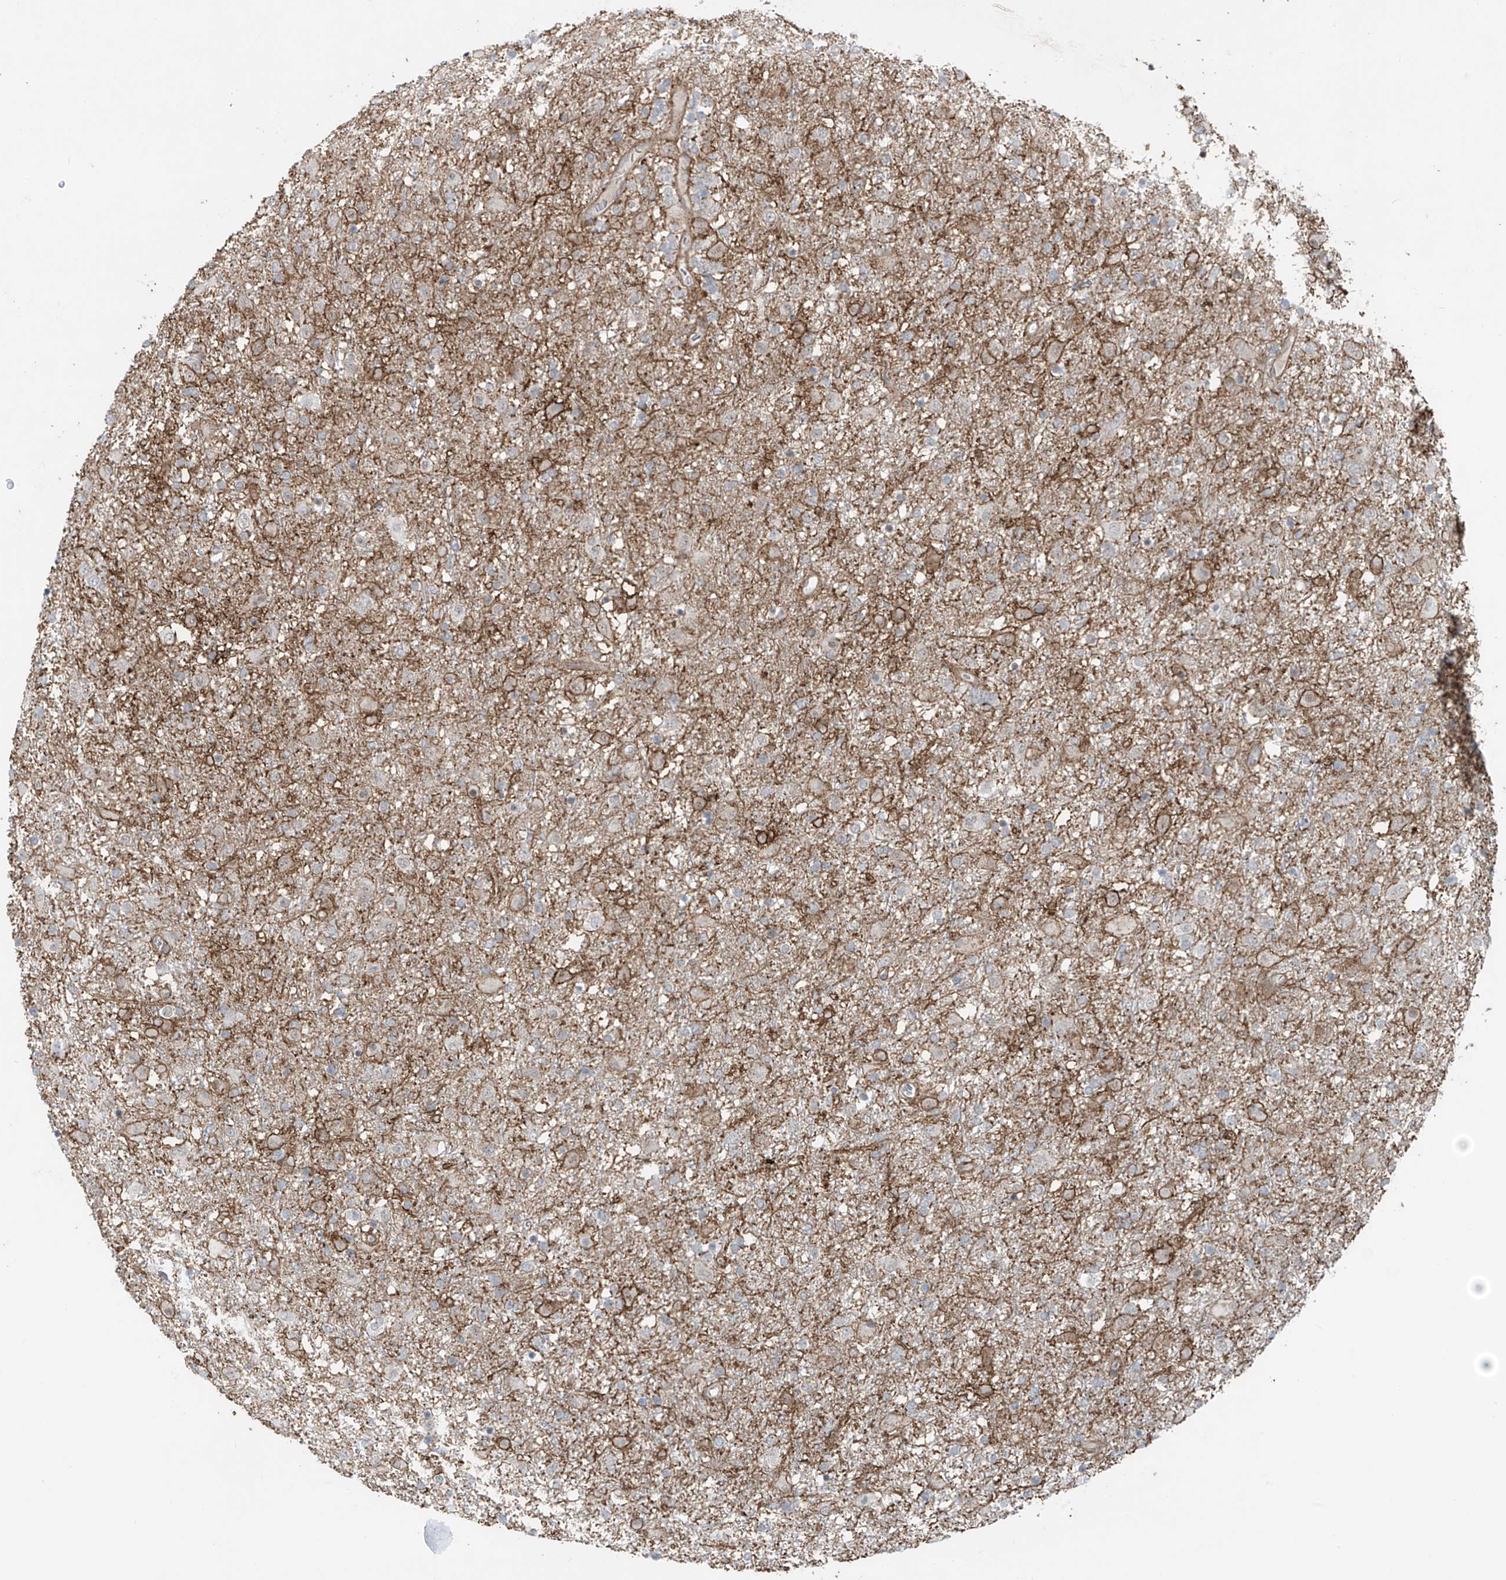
{"staining": {"intensity": "negative", "quantity": "none", "location": "none"}, "tissue": "glioma", "cell_type": "Tumor cells", "image_type": "cancer", "snomed": [{"axis": "morphology", "description": "Glioma, malignant, Low grade"}, {"axis": "topography", "description": "Brain"}], "caption": "Immunohistochemistry histopathology image of neoplastic tissue: glioma stained with DAB exhibits no significant protein expression in tumor cells.", "gene": "RASGEF1A", "patient": {"sex": "male", "age": 65}}